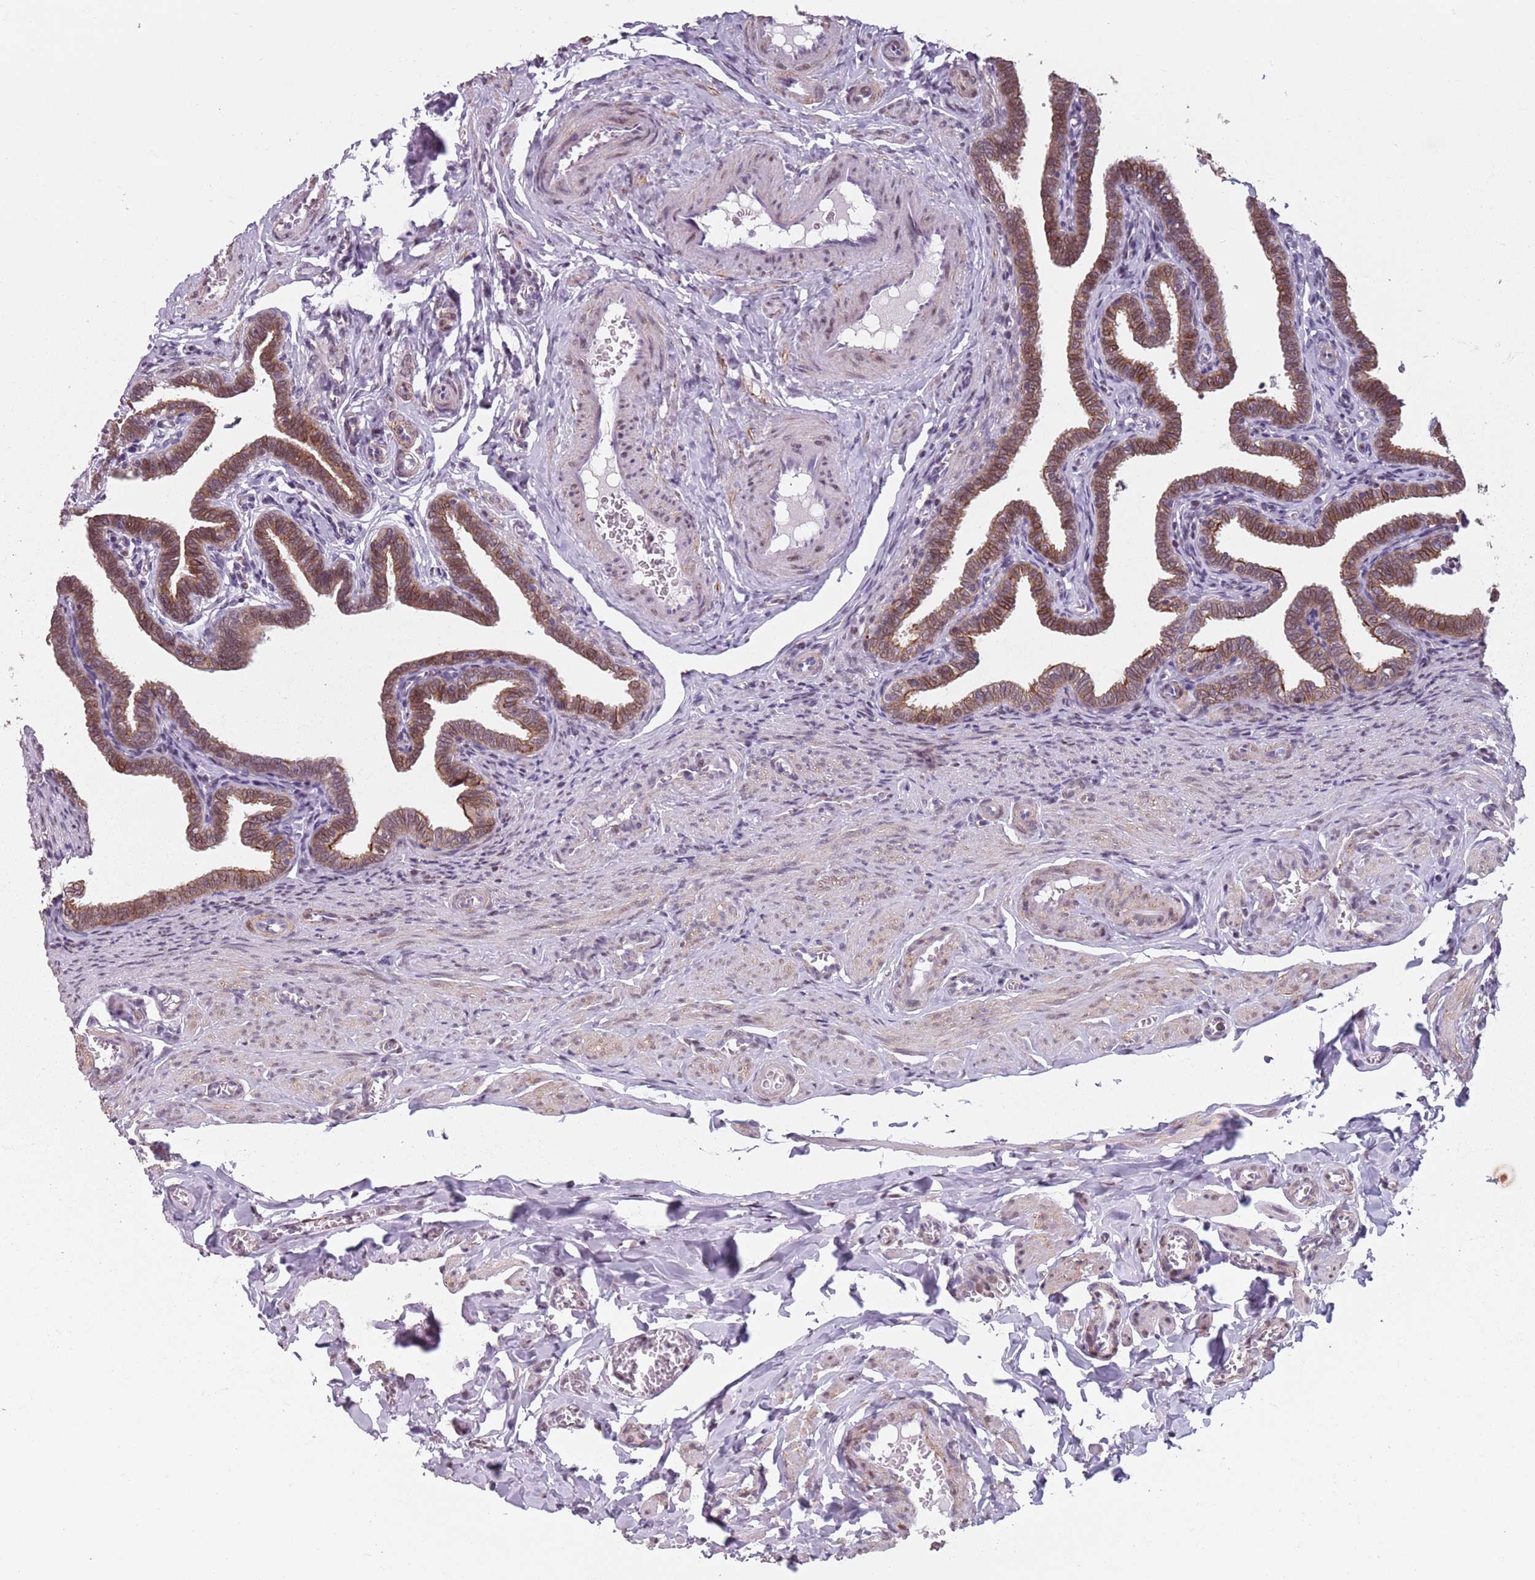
{"staining": {"intensity": "strong", "quantity": ">75%", "location": "cytoplasmic/membranous"}, "tissue": "fallopian tube", "cell_type": "Glandular cells", "image_type": "normal", "snomed": [{"axis": "morphology", "description": "Normal tissue, NOS"}, {"axis": "topography", "description": "Fallopian tube"}], "caption": "Immunohistochemical staining of benign human fallopian tube reveals strong cytoplasmic/membranous protein expression in approximately >75% of glandular cells.", "gene": "TMC4", "patient": {"sex": "female", "age": 36}}